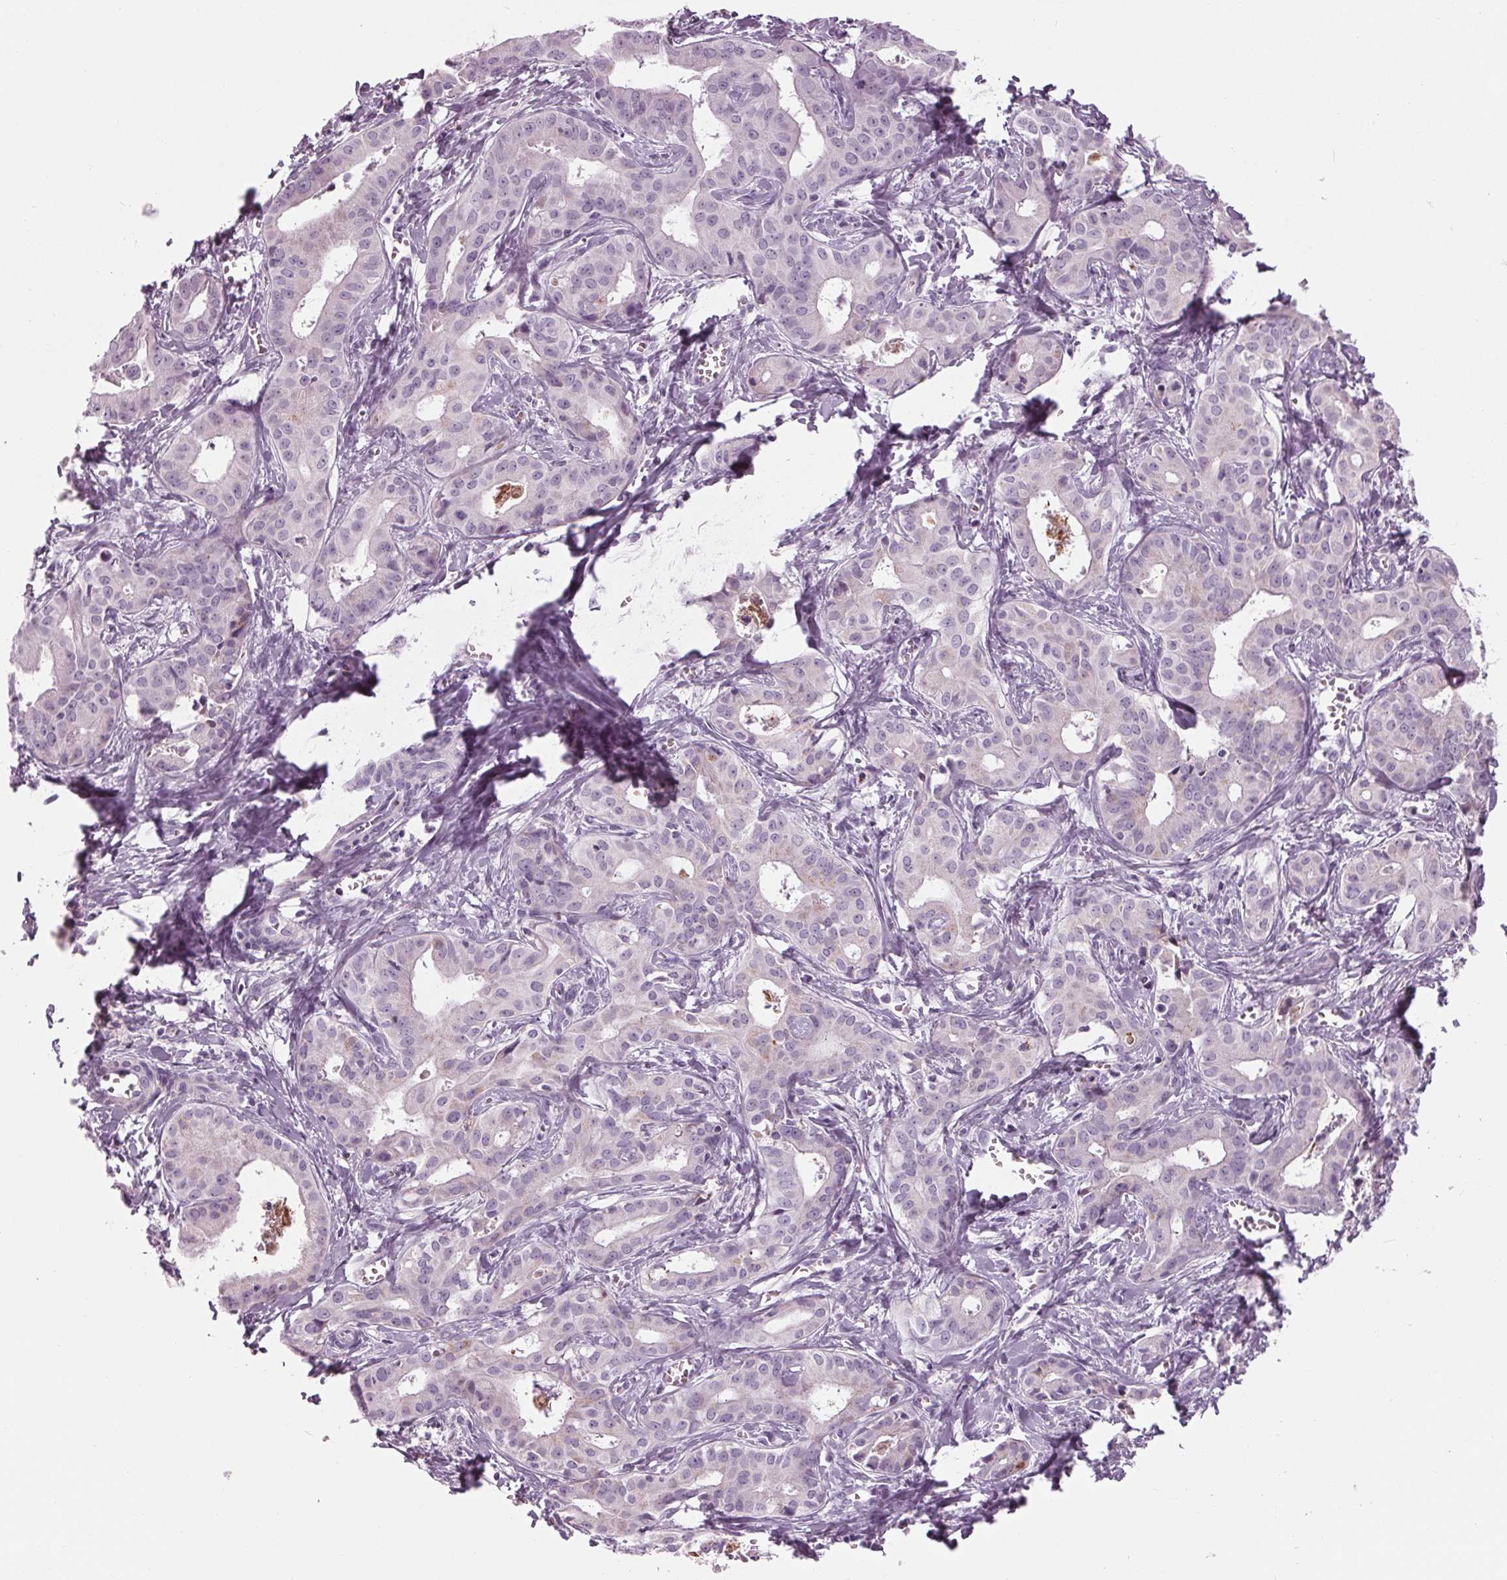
{"staining": {"intensity": "negative", "quantity": "none", "location": "none"}, "tissue": "liver cancer", "cell_type": "Tumor cells", "image_type": "cancer", "snomed": [{"axis": "morphology", "description": "Cholangiocarcinoma"}, {"axis": "topography", "description": "Liver"}], "caption": "A histopathology image of liver cancer stained for a protein exhibits no brown staining in tumor cells.", "gene": "CYP3A43", "patient": {"sex": "female", "age": 65}}